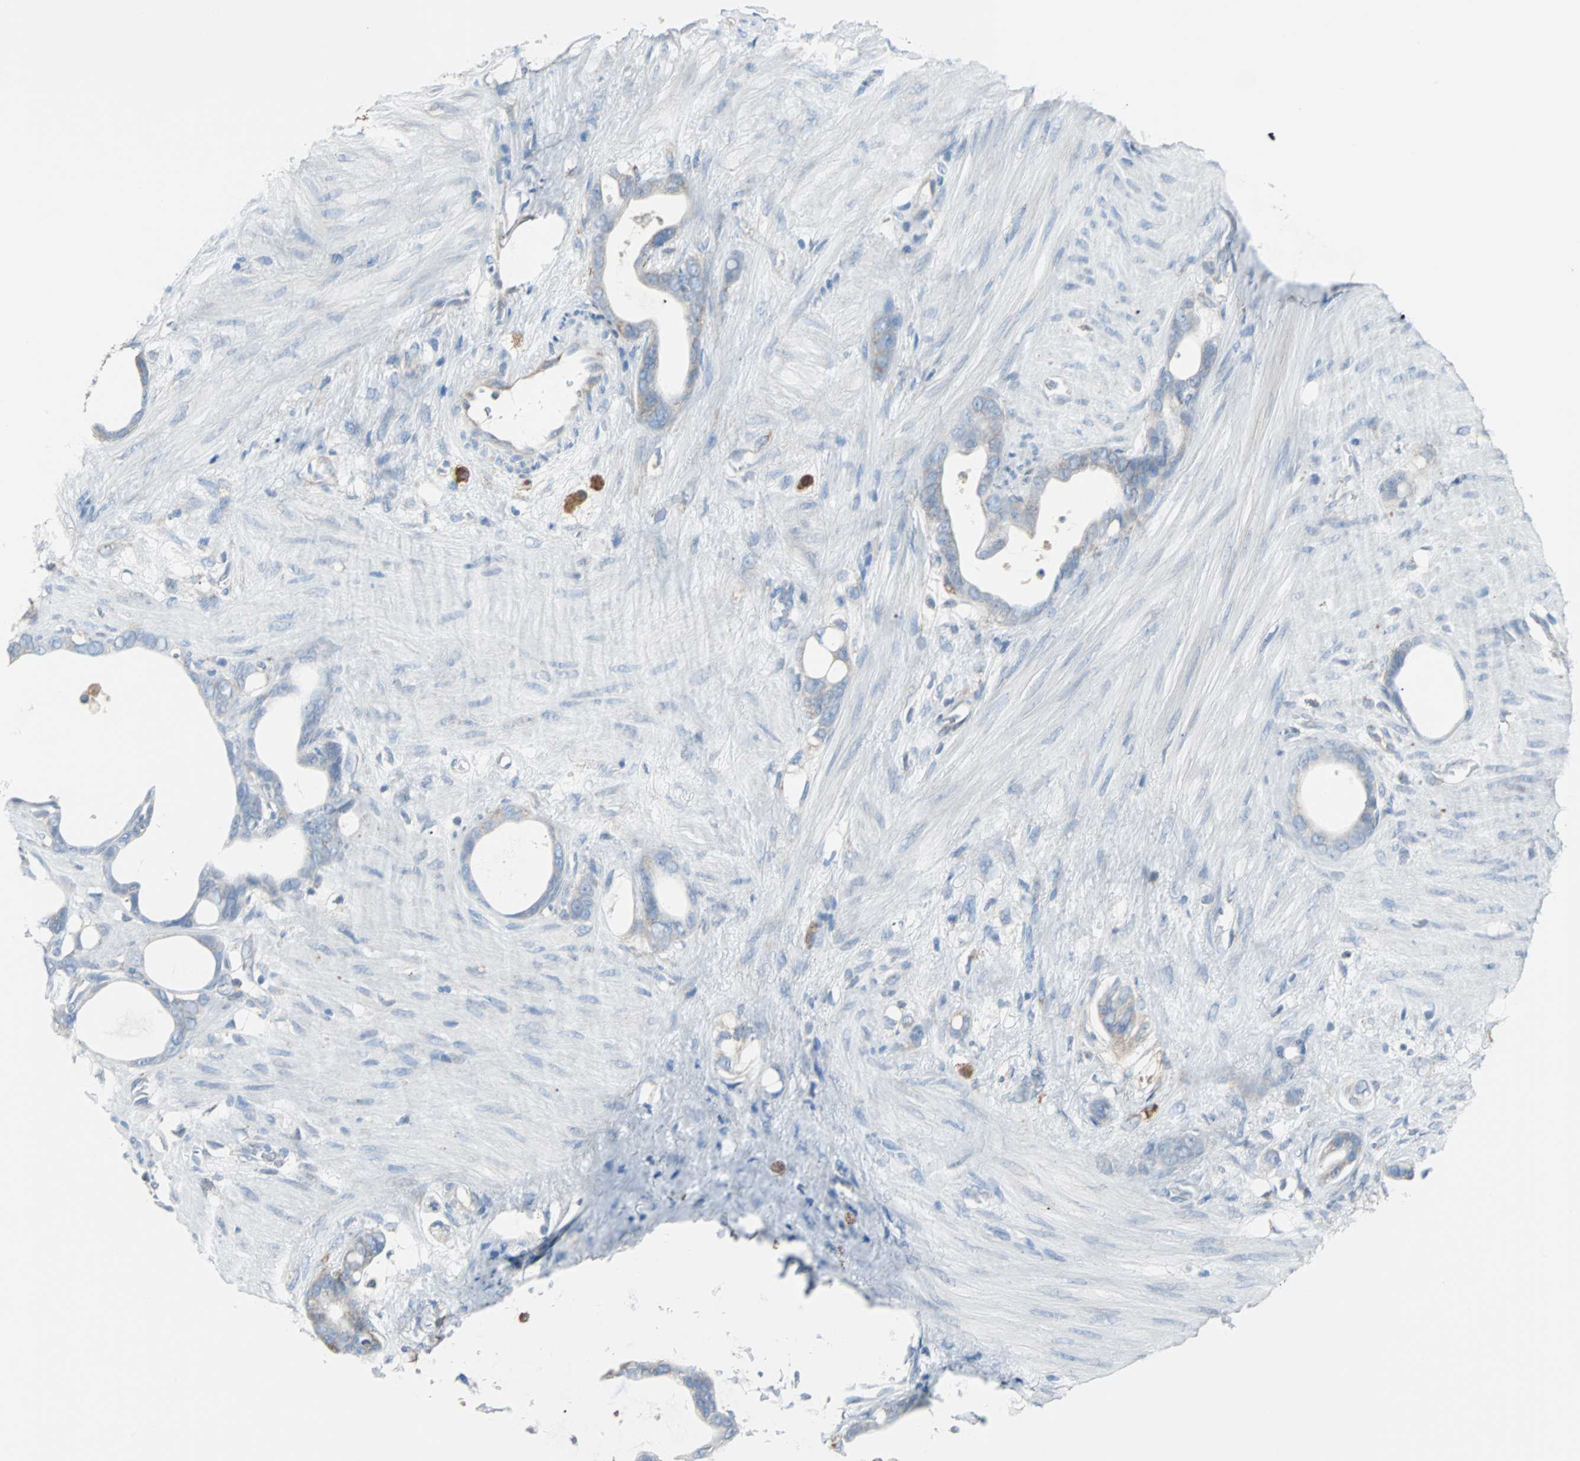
{"staining": {"intensity": "weak", "quantity": "<25%", "location": "cytoplasmic/membranous"}, "tissue": "stomach cancer", "cell_type": "Tumor cells", "image_type": "cancer", "snomed": [{"axis": "morphology", "description": "Adenocarcinoma, NOS"}, {"axis": "topography", "description": "Stomach"}], "caption": "Tumor cells show no significant staining in stomach adenocarcinoma.", "gene": "PDIA4", "patient": {"sex": "female", "age": 75}}